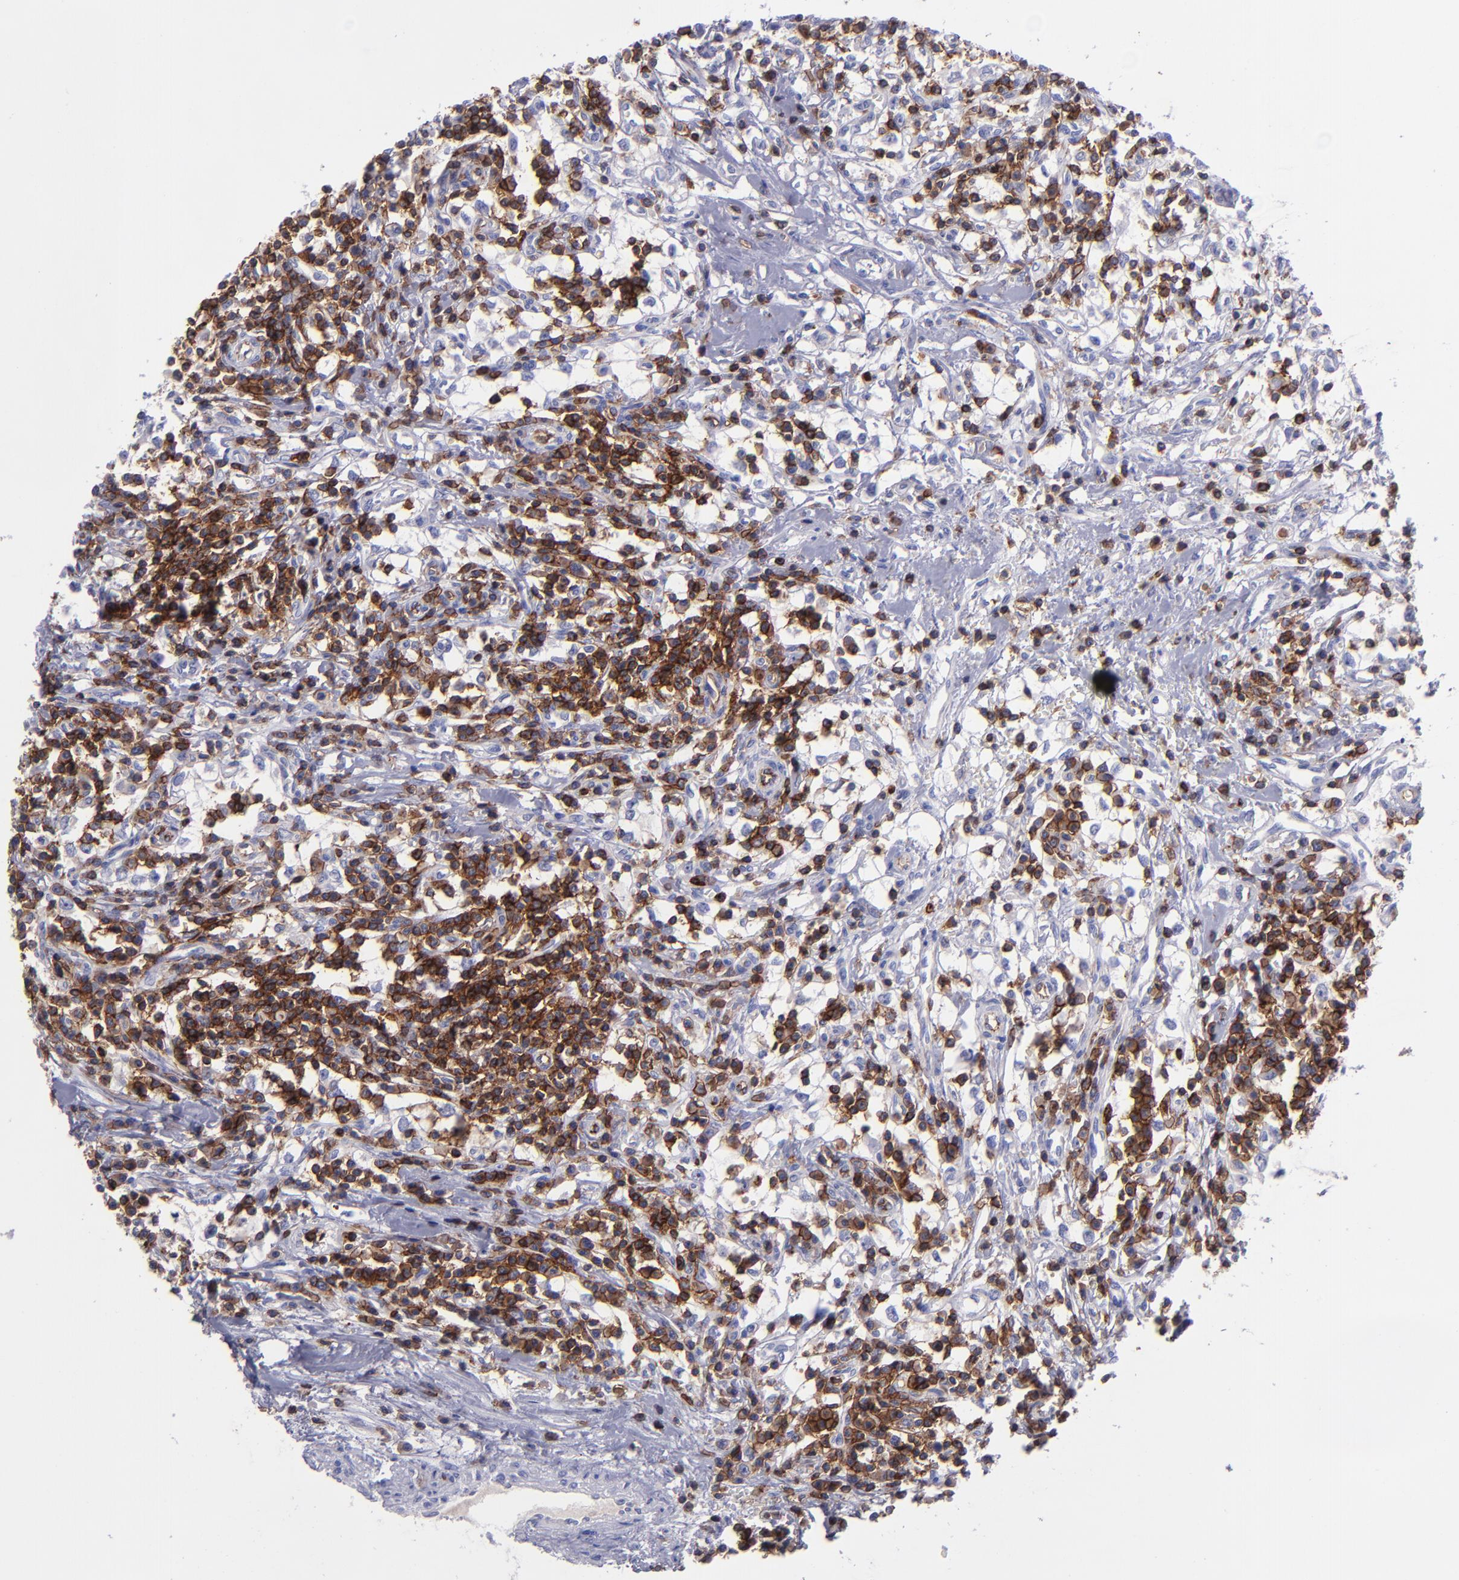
{"staining": {"intensity": "negative", "quantity": "none", "location": "none"}, "tissue": "renal cancer", "cell_type": "Tumor cells", "image_type": "cancer", "snomed": [{"axis": "morphology", "description": "Adenocarcinoma, NOS"}, {"axis": "topography", "description": "Kidney"}], "caption": "Immunohistochemistry (IHC) micrograph of human renal cancer (adenocarcinoma) stained for a protein (brown), which reveals no staining in tumor cells.", "gene": "ICAM3", "patient": {"sex": "male", "age": 82}}